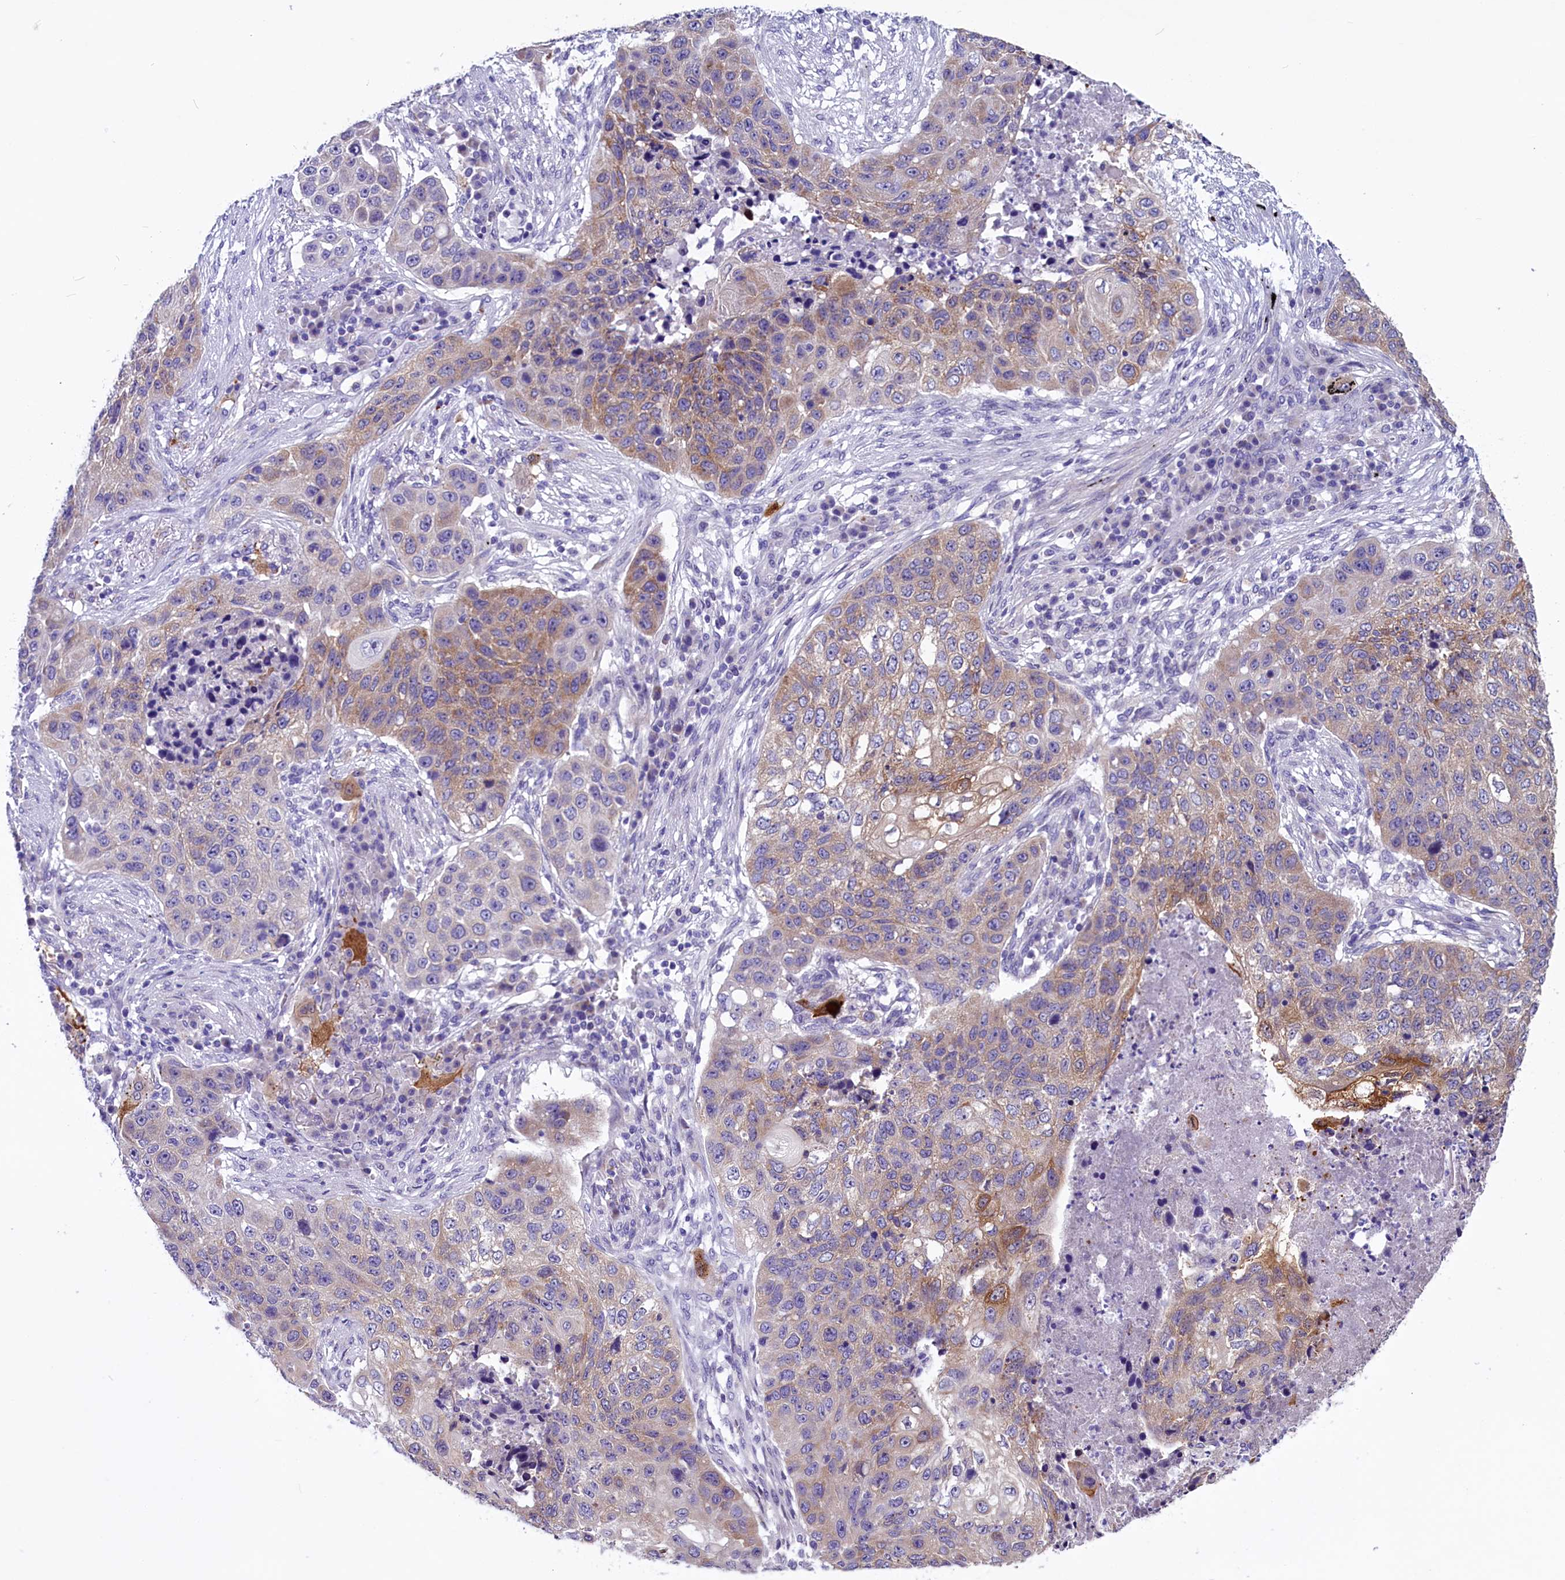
{"staining": {"intensity": "moderate", "quantity": ">75%", "location": "cytoplasmic/membranous"}, "tissue": "lung cancer", "cell_type": "Tumor cells", "image_type": "cancer", "snomed": [{"axis": "morphology", "description": "Squamous cell carcinoma, NOS"}, {"axis": "topography", "description": "Lung"}], "caption": "Lung cancer (squamous cell carcinoma) tissue displays moderate cytoplasmic/membranous expression in approximately >75% of tumor cells, visualized by immunohistochemistry. (brown staining indicates protein expression, while blue staining denotes nuclei).", "gene": "SCD5", "patient": {"sex": "female", "age": 63}}